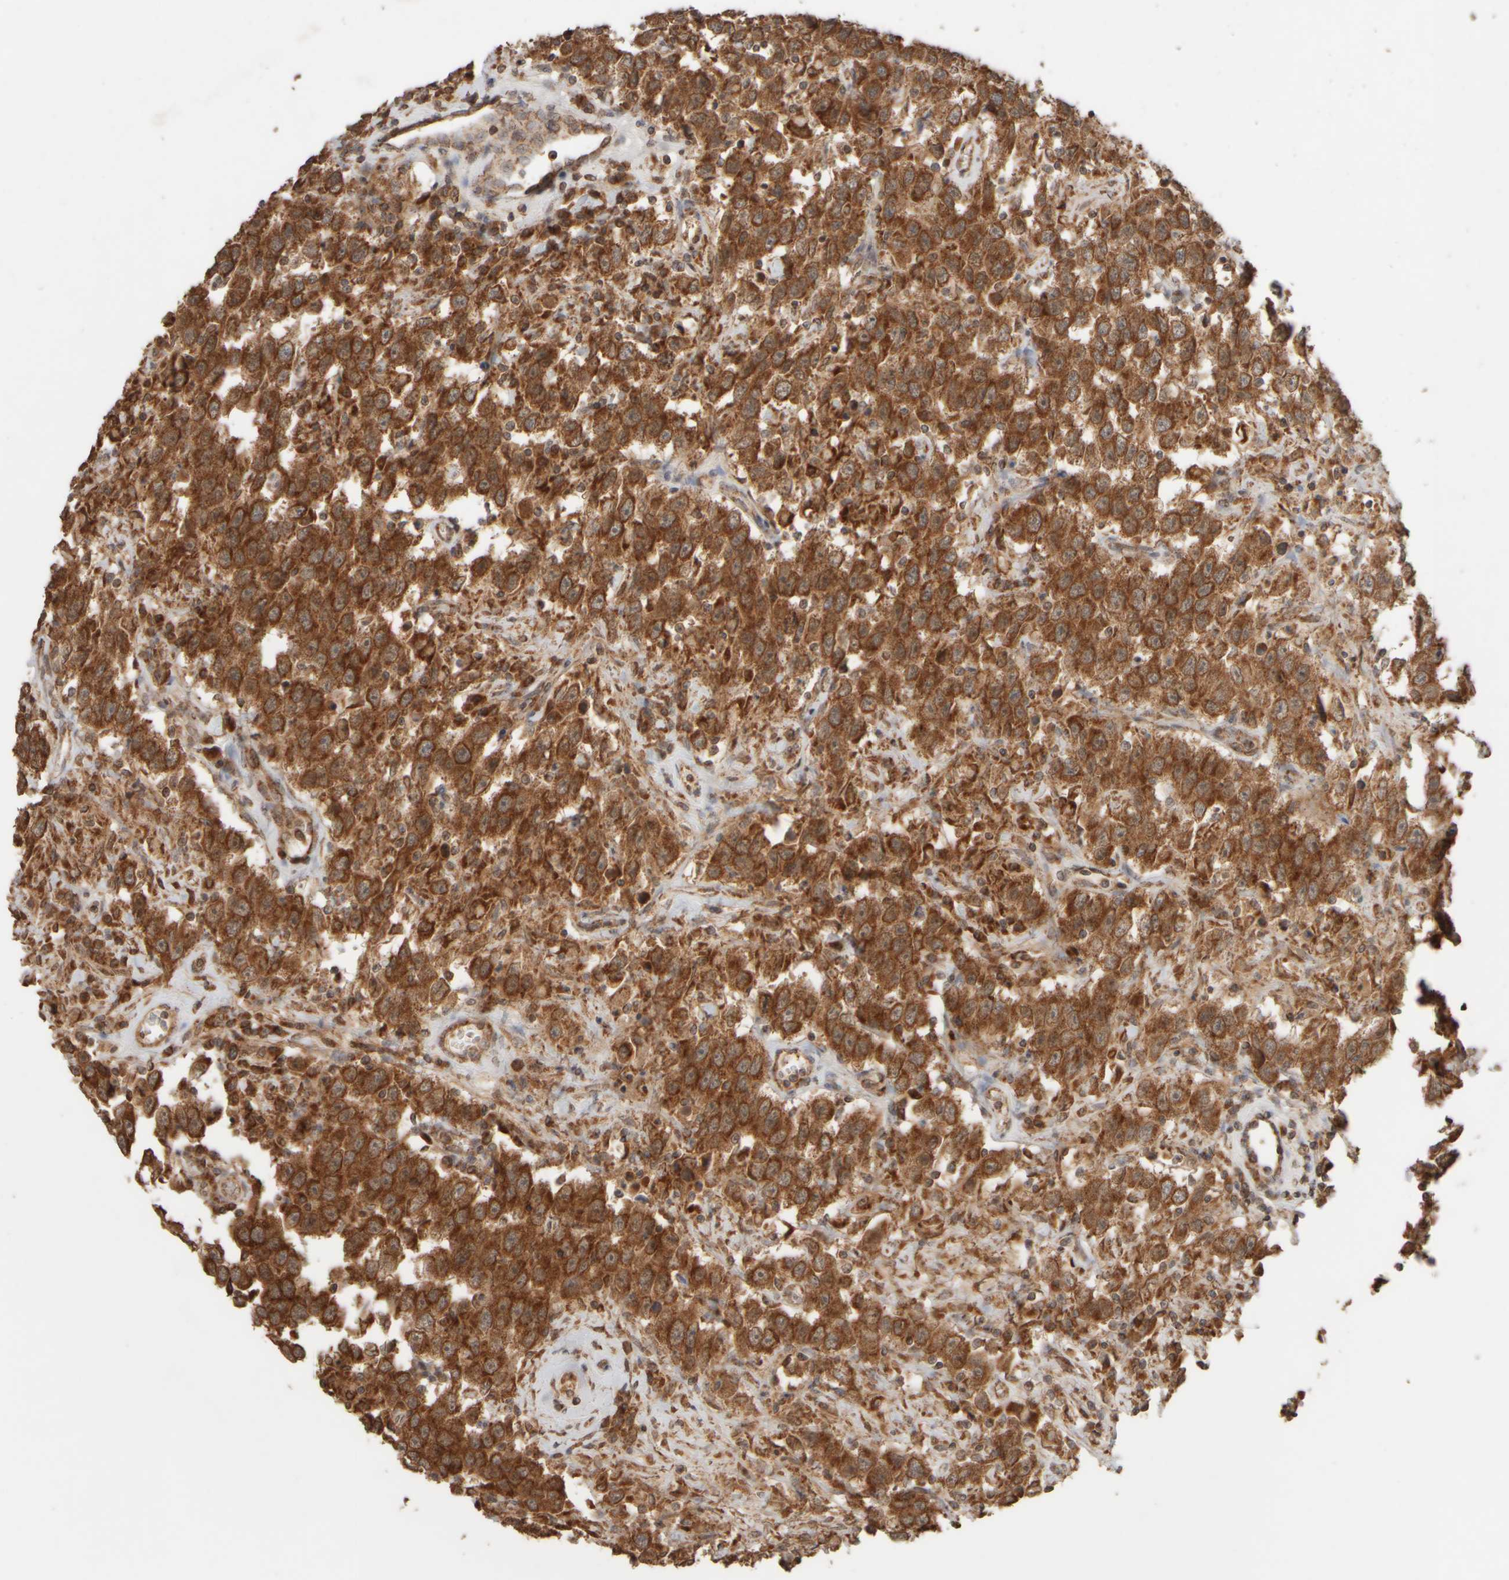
{"staining": {"intensity": "strong", "quantity": ">75%", "location": "cytoplasmic/membranous"}, "tissue": "testis cancer", "cell_type": "Tumor cells", "image_type": "cancer", "snomed": [{"axis": "morphology", "description": "Seminoma, NOS"}, {"axis": "topography", "description": "Testis"}], "caption": "Testis cancer (seminoma) tissue exhibits strong cytoplasmic/membranous positivity in about >75% of tumor cells (Brightfield microscopy of DAB IHC at high magnification).", "gene": "EIF2B3", "patient": {"sex": "male", "age": 41}}